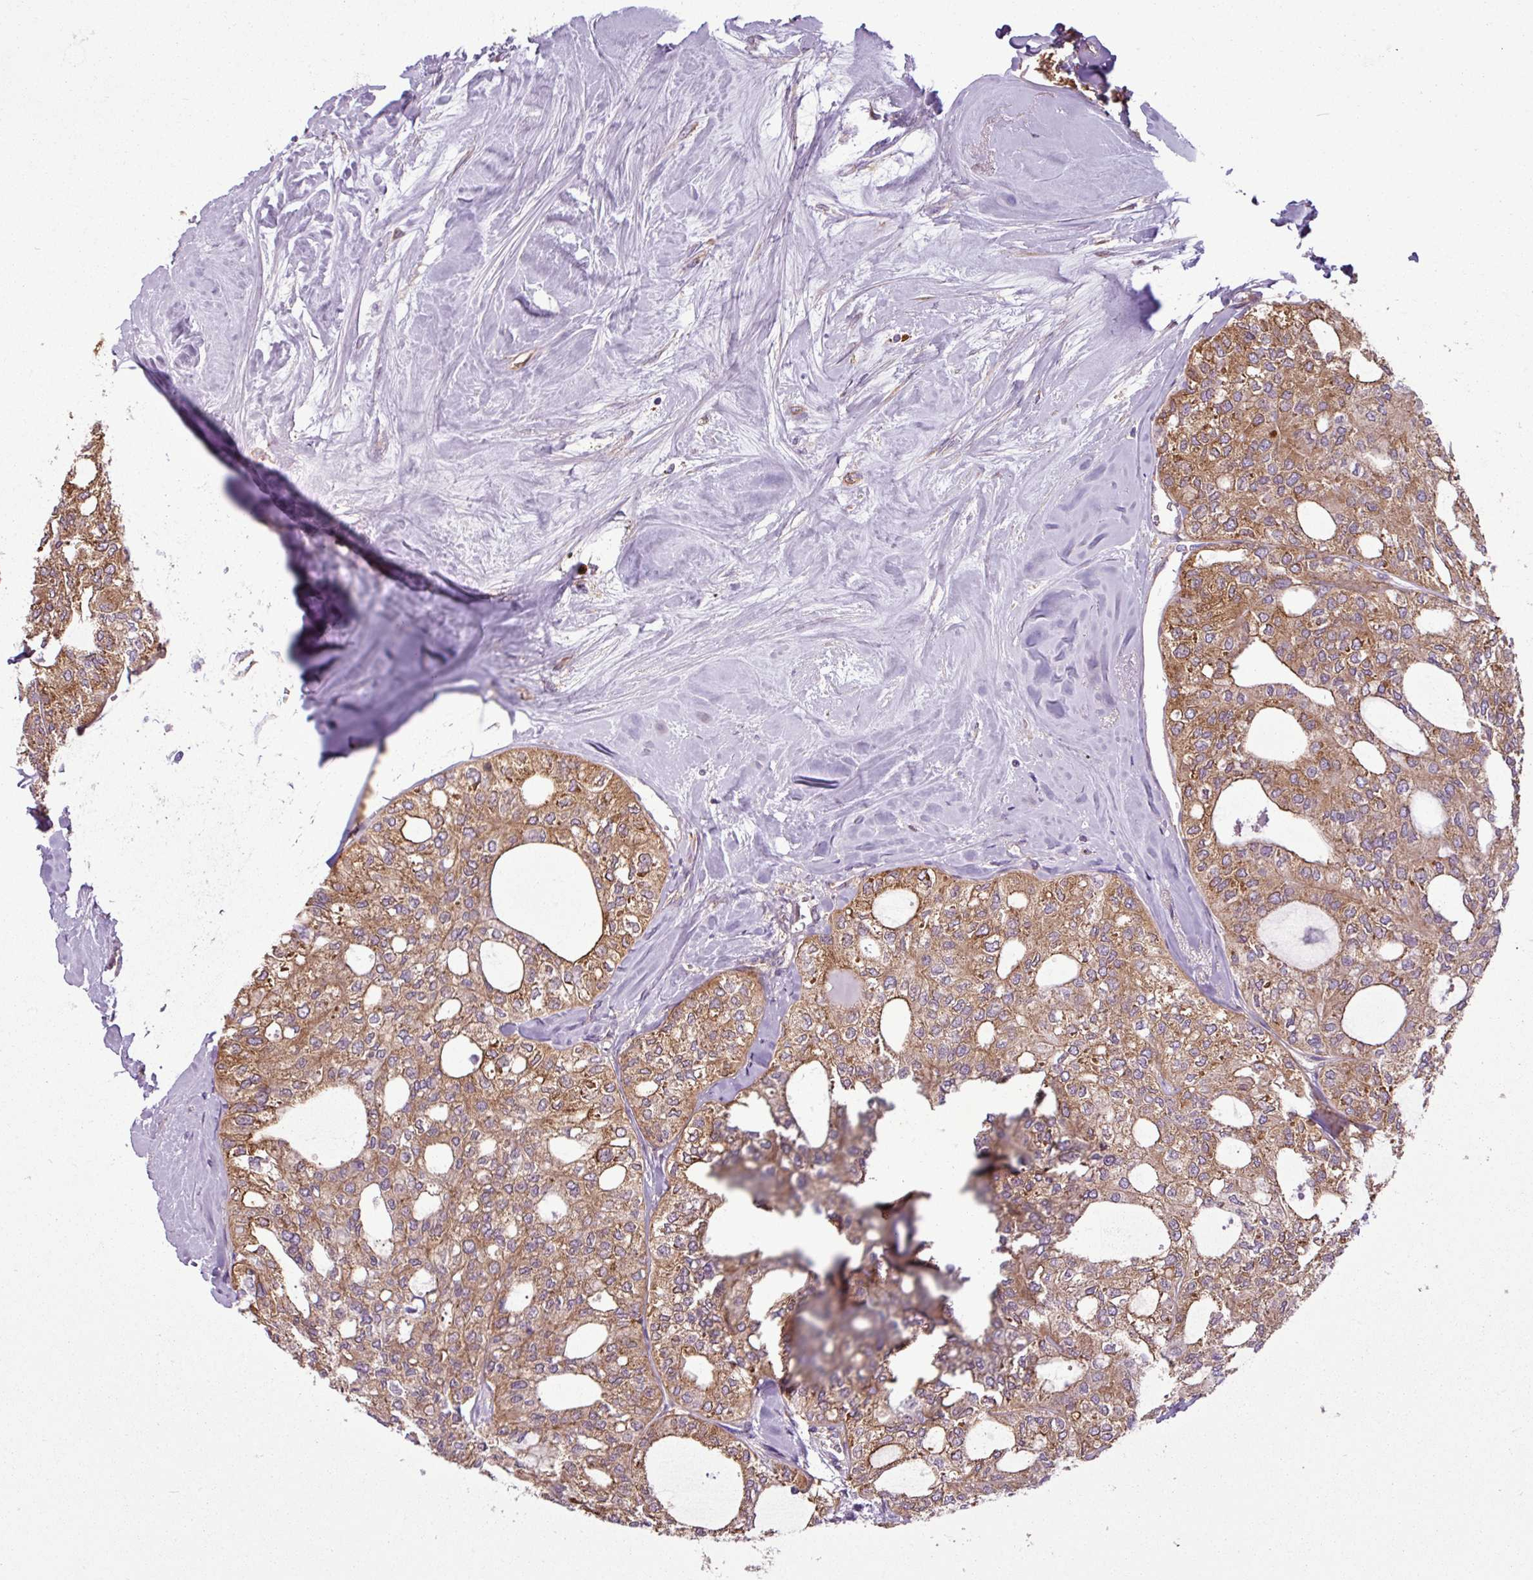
{"staining": {"intensity": "moderate", "quantity": ">75%", "location": "cytoplasmic/membranous"}, "tissue": "thyroid cancer", "cell_type": "Tumor cells", "image_type": "cancer", "snomed": [{"axis": "morphology", "description": "Follicular adenoma carcinoma, NOS"}, {"axis": "topography", "description": "Thyroid gland"}], "caption": "Protein staining of follicular adenoma carcinoma (thyroid) tissue displays moderate cytoplasmic/membranous staining in about >75% of tumor cells.", "gene": "PACSIN2", "patient": {"sex": "male", "age": 75}}